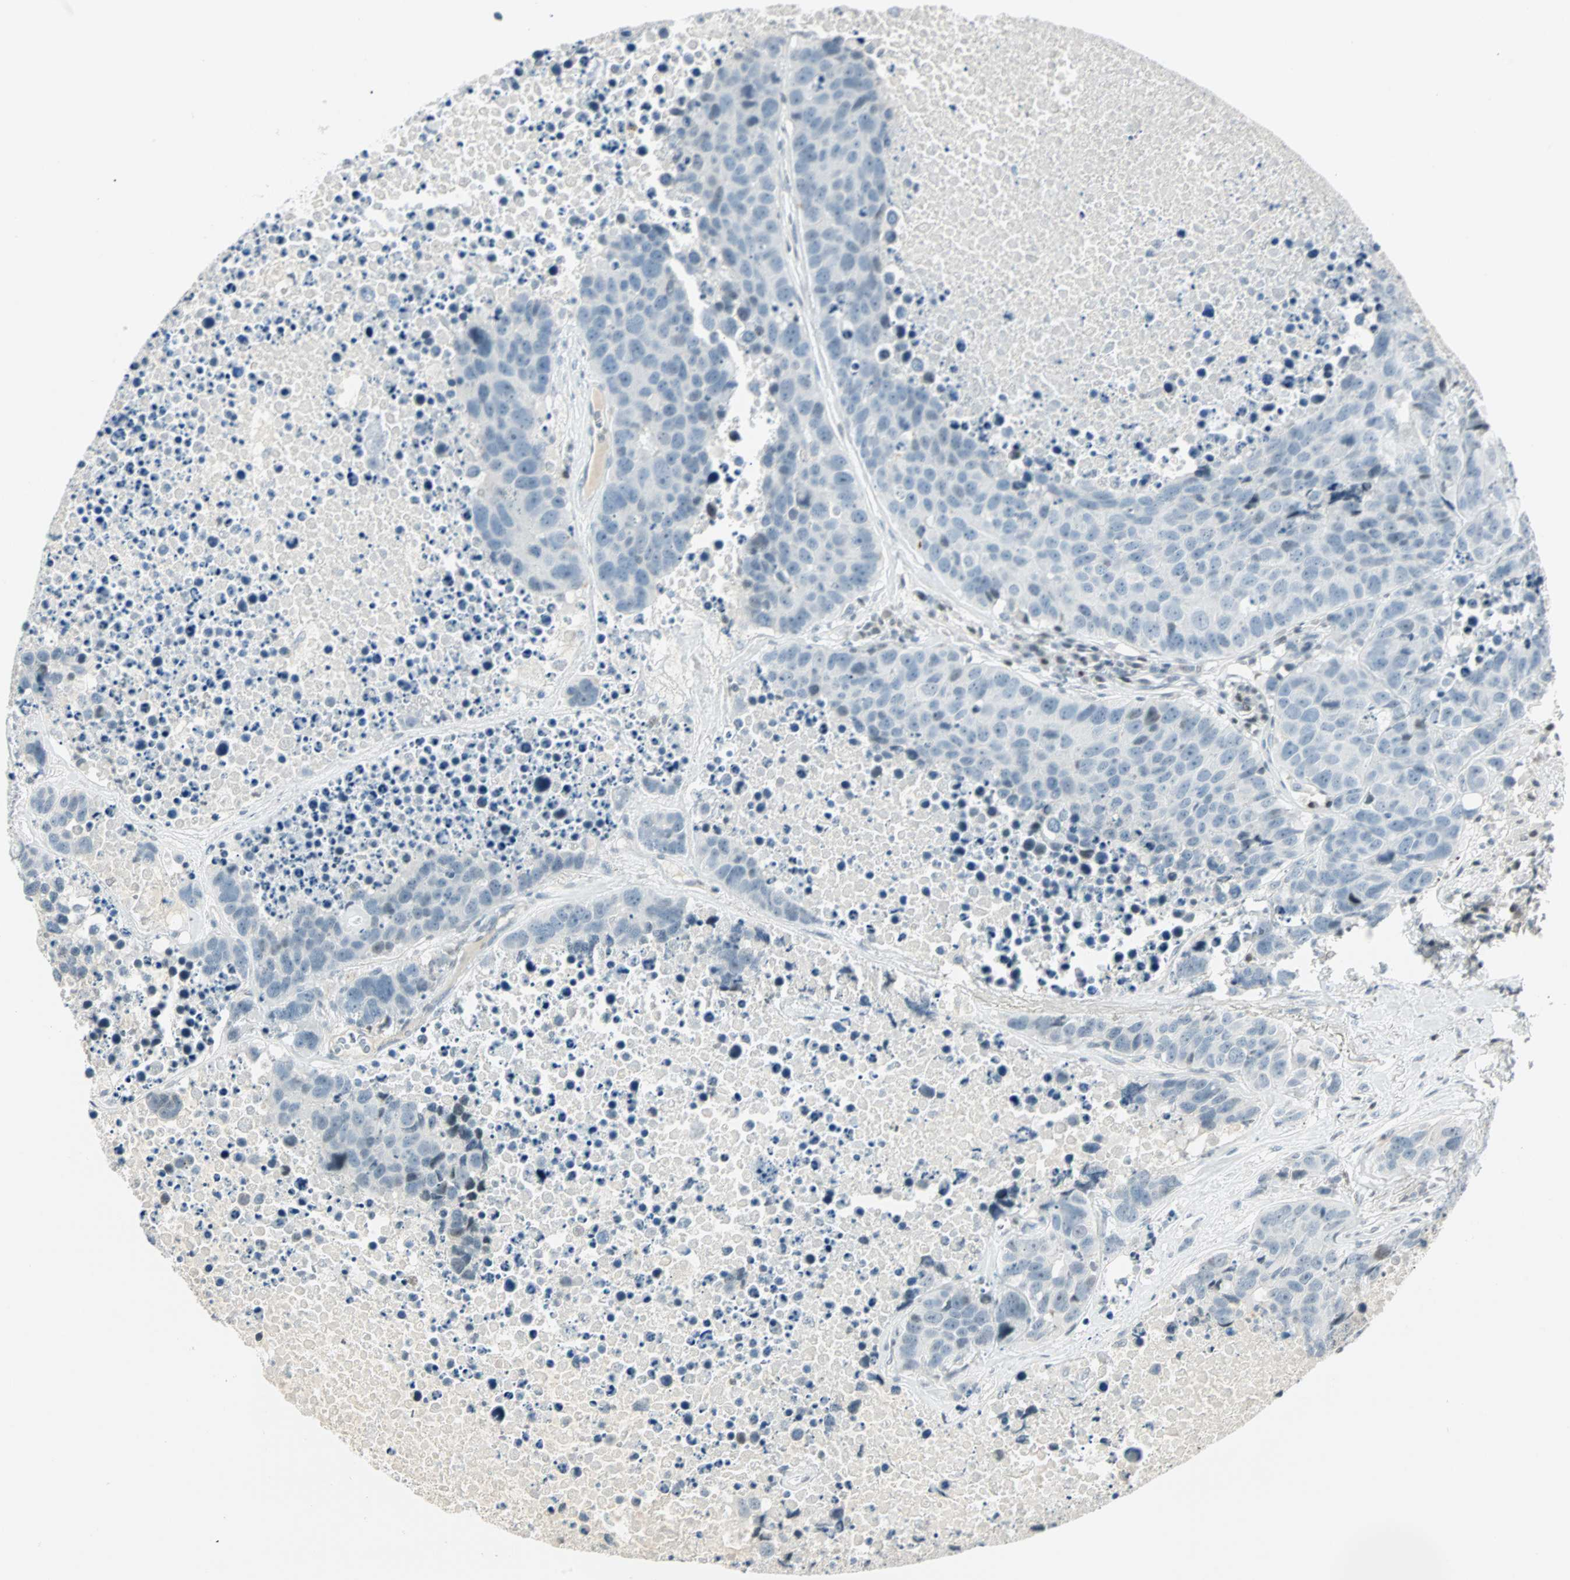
{"staining": {"intensity": "weak", "quantity": "<25%", "location": "nuclear"}, "tissue": "carcinoid", "cell_type": "Tumor cells", "image_type": "cancer", "snomed": [{"axis": "morphology", "description": "Carcinoid, malignant, NOS"}, {"axis": "topography", "description": "Lung"}], "caption": "This is an IHC photomicrograph of human malignant carcinoid. There is no expression in tumor cells.", "gene": "SMAD3", "patient": {"sex": "male", "age": 60}}